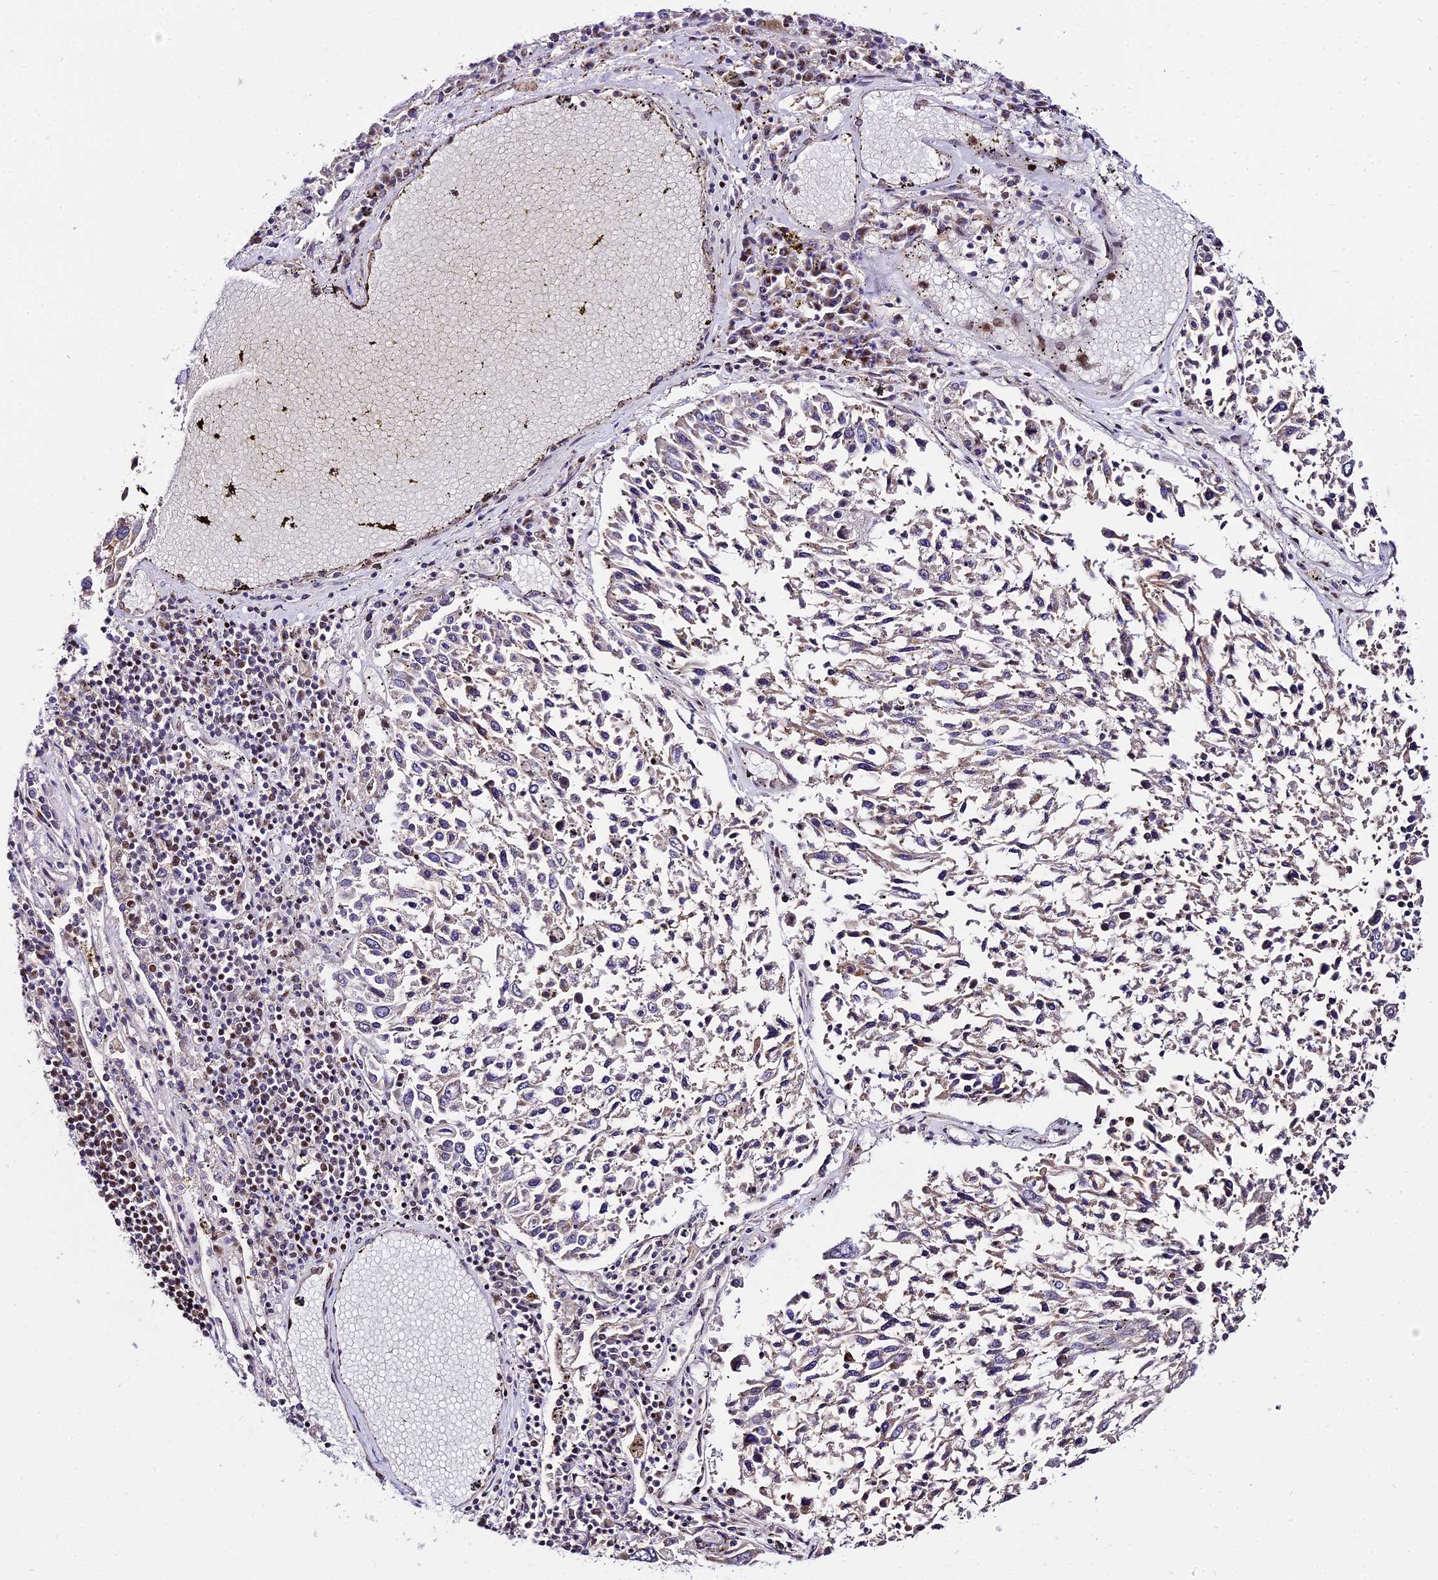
{"staining": {"intensity": "negative", "quantity": "none", "location": "none"}, "tissue": "lung cancer", "cell_type": "Tumor cells", "image_type": "cancer", "snomed": [{"axis": "morphology", "description": "Squamous cell carcinoma, NOS"}, {"axis": "topography", "description": "Lung"}], "caption": "DAB (3,3'-diaminobenzidine) immunohistochemical staining of squamous cell carcinoma (lung) demonstrates no significant staining in tumor cells. (DAB immunohistochemistry (IHC) with hematoxylin counter stain).", "gene": "CIB3", "patient": {"sex": "male", "age": 65}}